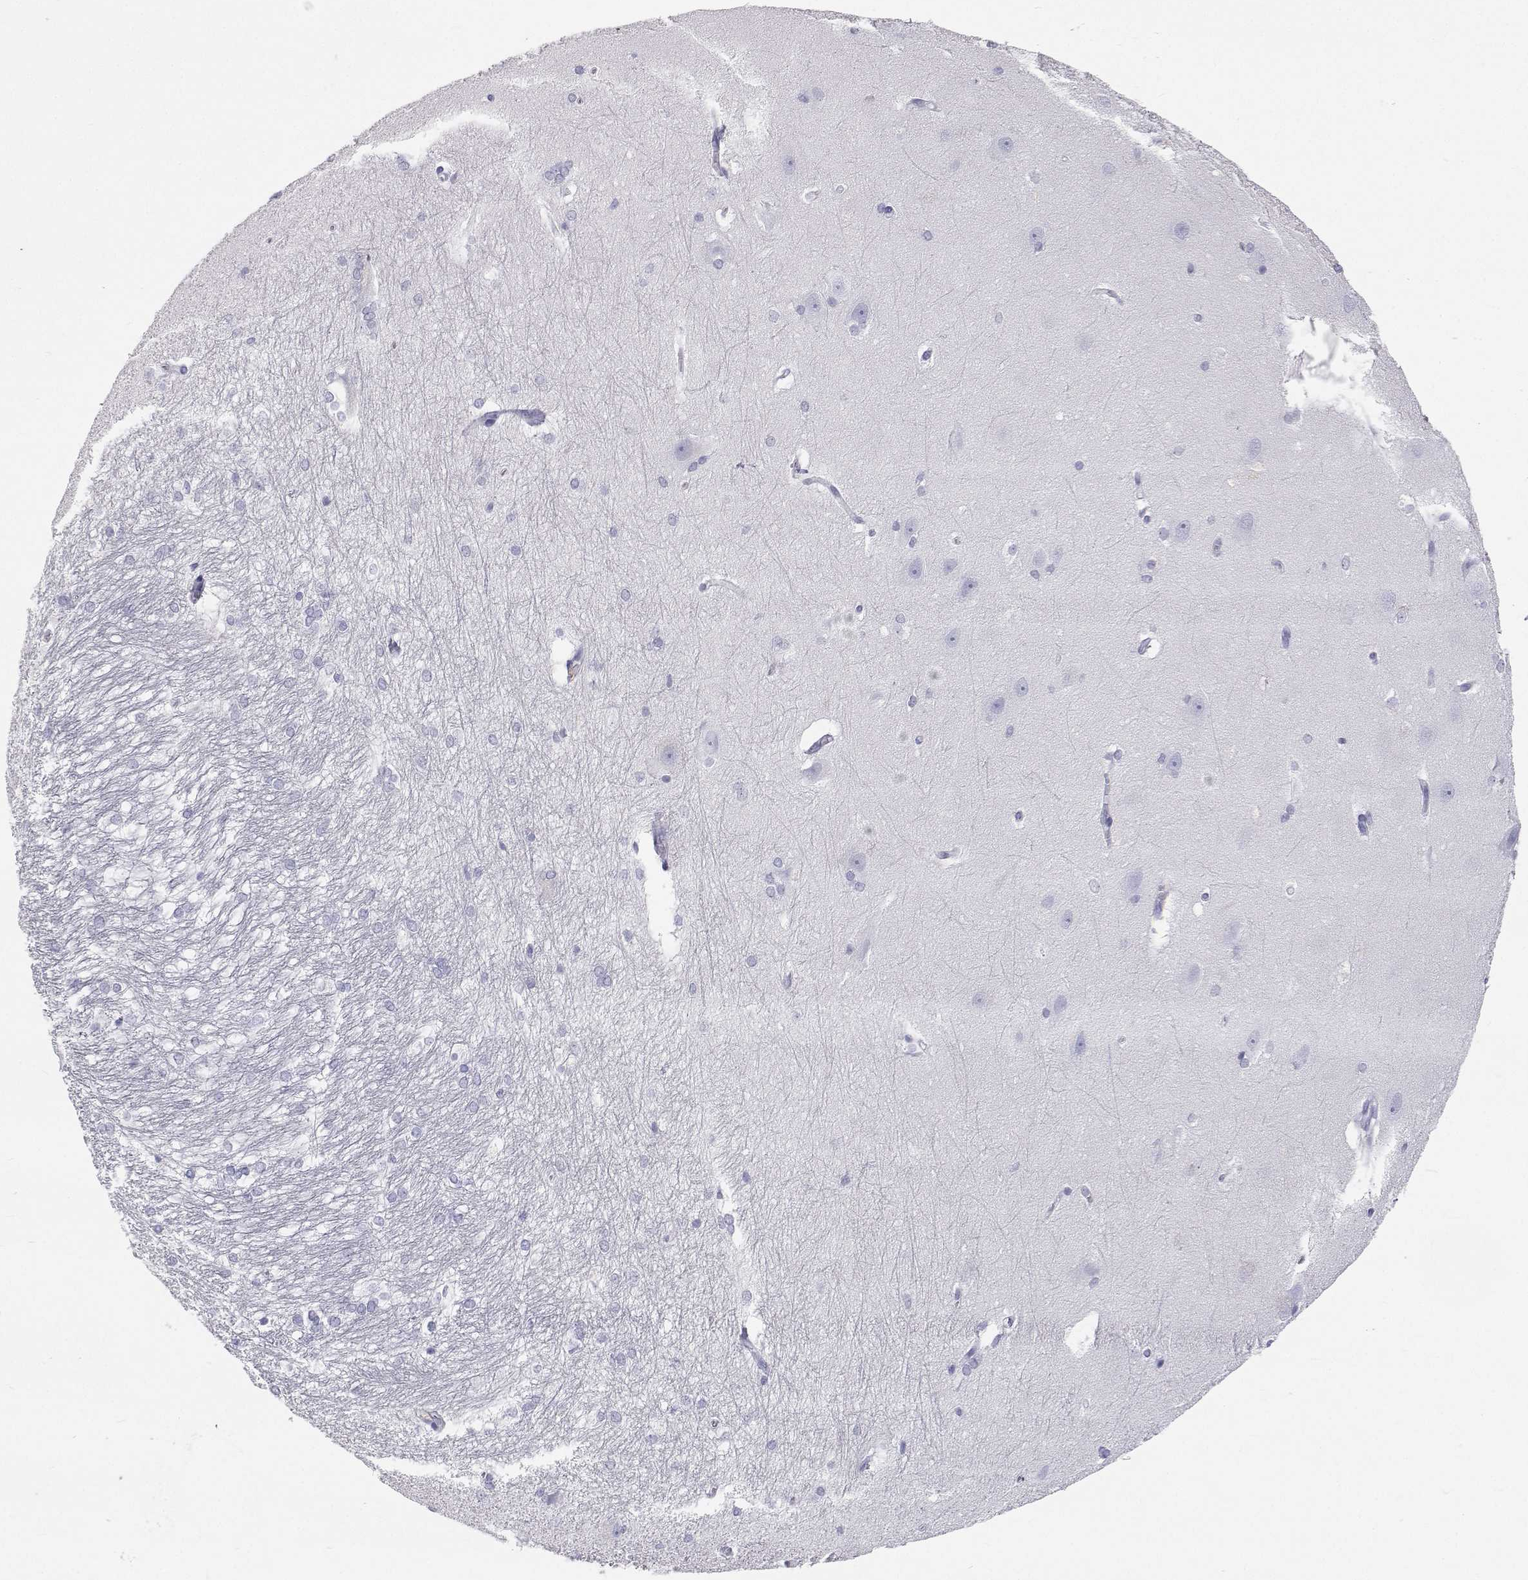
{"staining": {"intensity": "negative", "quantity": "none", "location": "none"}, "tissue": "hippocampus", "cell_type": "Glial cells", "image_type": "normal", "snomed": [{"axis": "morphology", "description": "Normal tissue, NOS"}, {"axis": "topography", "description": "Cerebral cortex"}, {"axis": "topography", "description": "Hippocampus"}], "caption": "Immunohistochemical staining of benign hippocampus displays no significant staining in glial cells.", "gene": "SFTPB", "patient": {"sex": "female", "age": 19}}